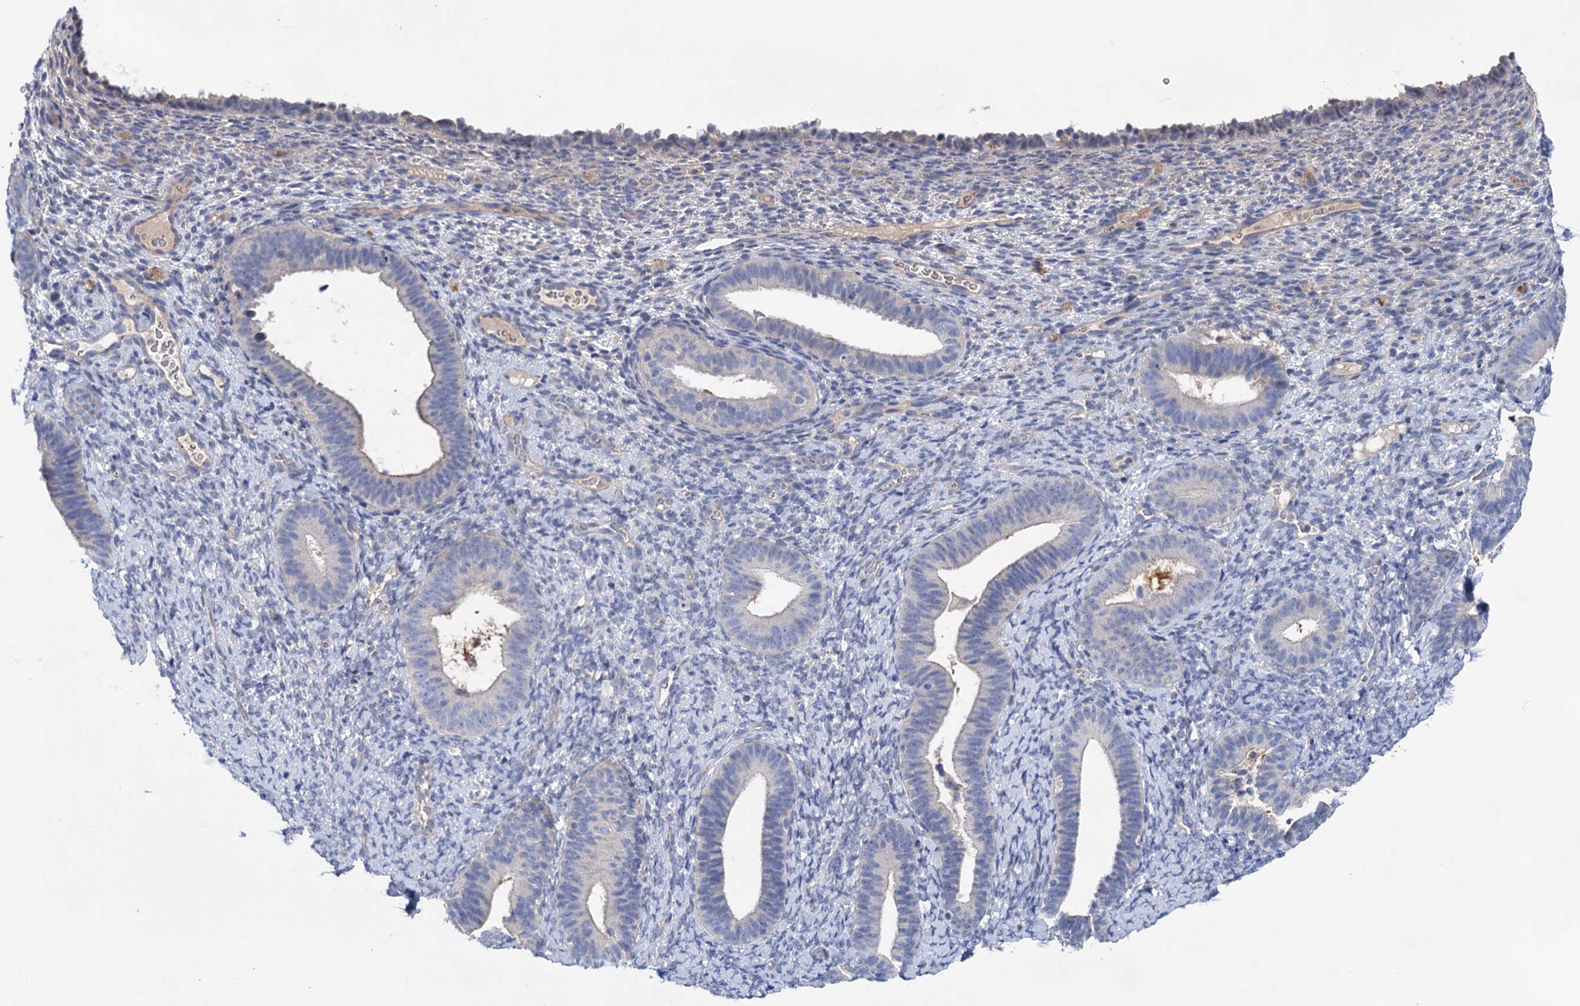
{"staining": {"intensity": "negative", "quantity": "none", "location": "none"}, "tissue": "endometrium", "cell_type": "Cells in endometrial stroma", "image_type": "normal", "snomed": [{"axis": "morphology", "description": "Normal tissue, NOS"}, {"axis": "topography", "description": "Endometrium"}], "caption": "High power microscopy image of an immunohistochemistry histopathology image of benign endometrium, revealing no significant staining in cells in endometrial stroma.", "gene": "MORN3", "patient": {"sex": "female", "age": 65}}